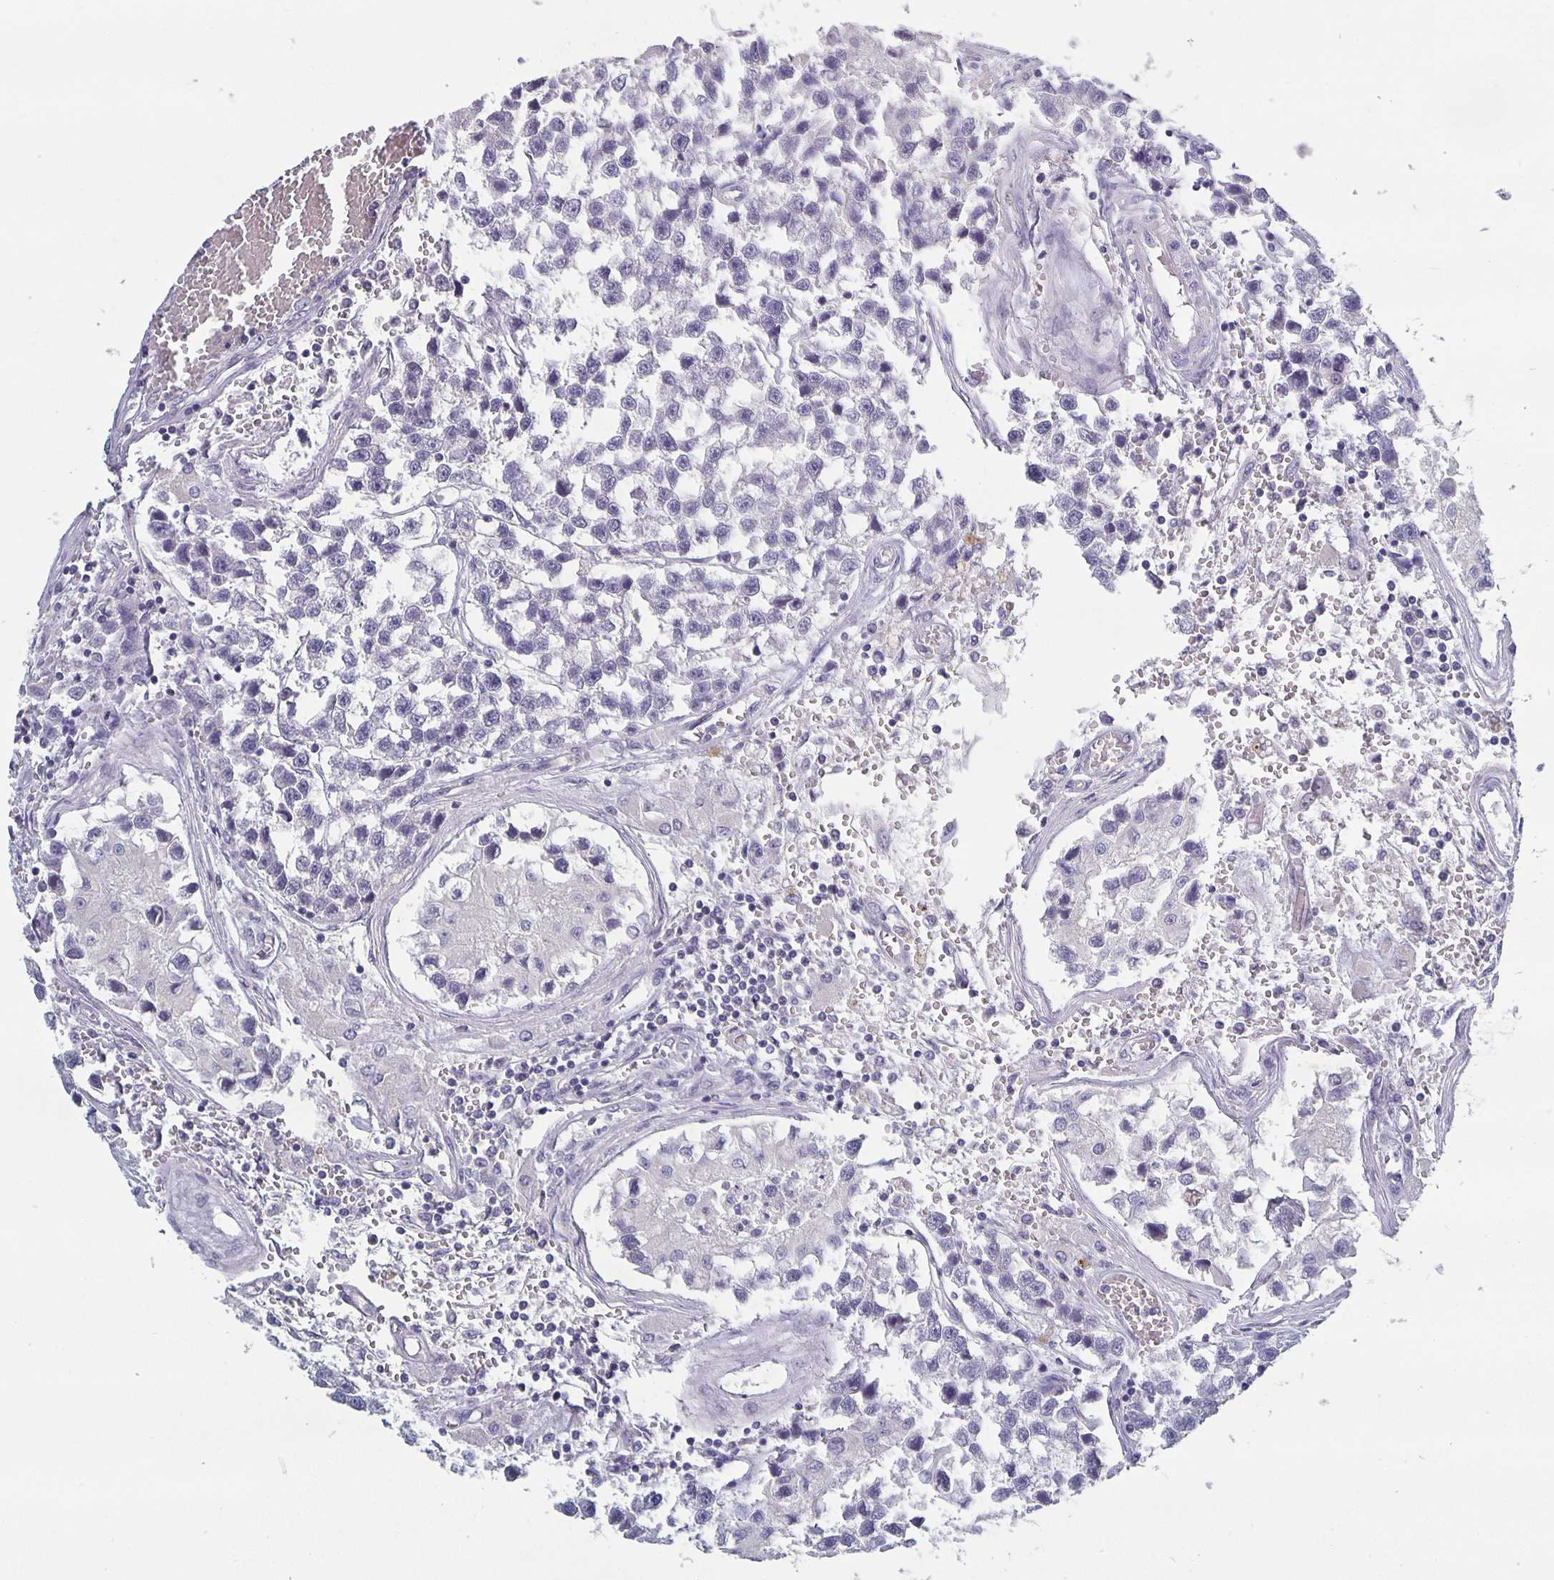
{"staining": {"intensity": "negative", "quantity": "none", "location": "none"}, "tissue": "testis cancer", "cell_type": "Tumor cells", "image_type": "cancer", "snomed": [{"axis": "morphology", "description": "Seminoma, NOS"}, {"axis": "topography", "description": "Testis"}], "caption": "Immunohistochemical staining of human testis cancer (seminoma) exhibits no significant expression in tumor cells. The staining was performed using DAB (3,3'-diaminobenzidine) to visualize the protein expression in brown, while the nuclei were stained in blue with hematoxylin (Magnification: 20x).", "gene": "GDF15", "patient": {"sex": "male", "age": 26}}